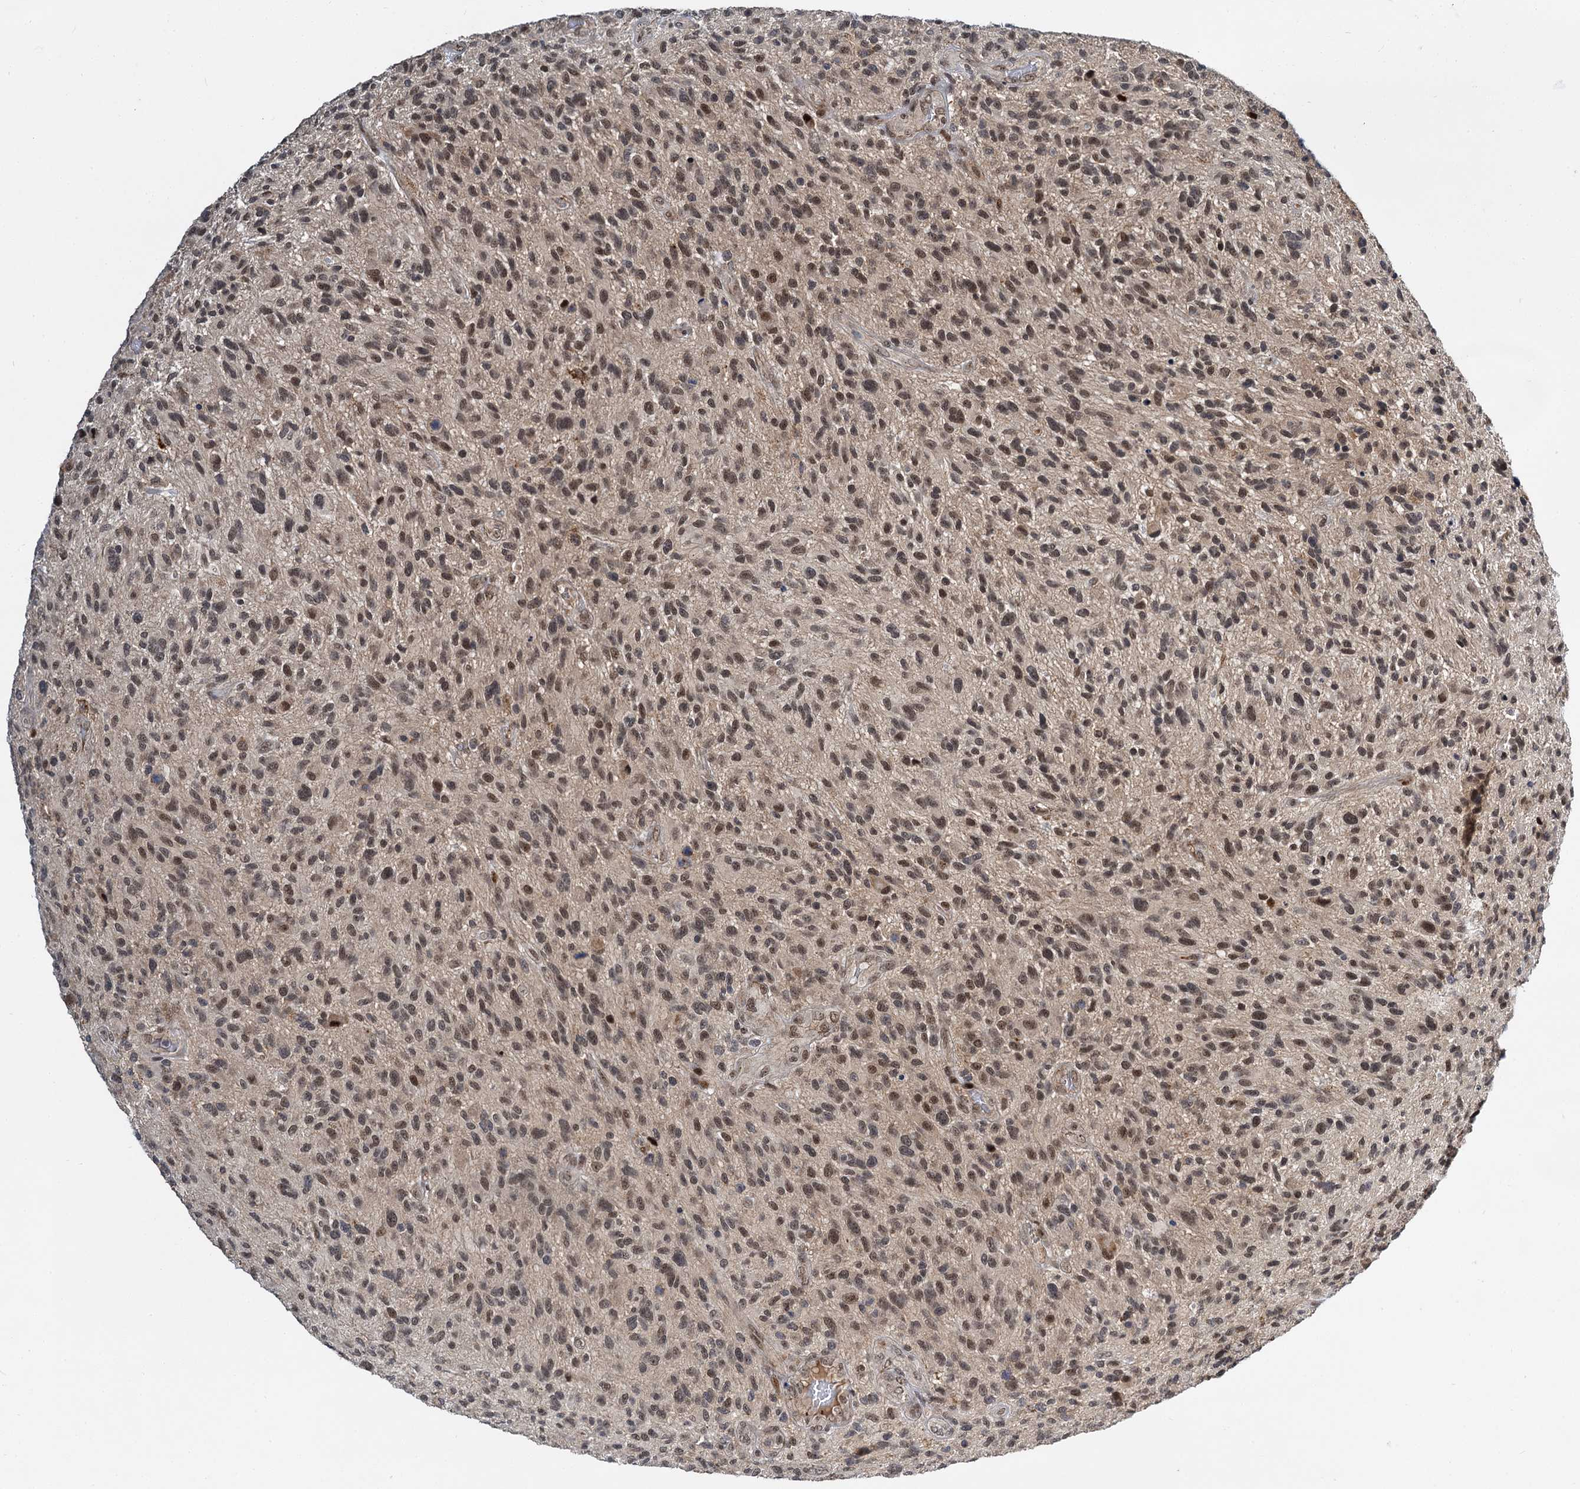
{"staining": {"intensity": "moderate", "quantity": ">75%", "location": "nuclear"}, "tissue": "glioma", "cell_type": "Tumor cells", "image_type": "cancer", "snomed": [{"axis": "morphology", "description": "Glioma, malignant, High grade"}, {"axis": "topography", "description": "Brain"}], "caption": "Moderate nuclear positivity for a protein is present in about >75% of tumor cells of glioma using IHC.", "gene": "MBD6", "patient": {"sex": "male", "age": 47}}